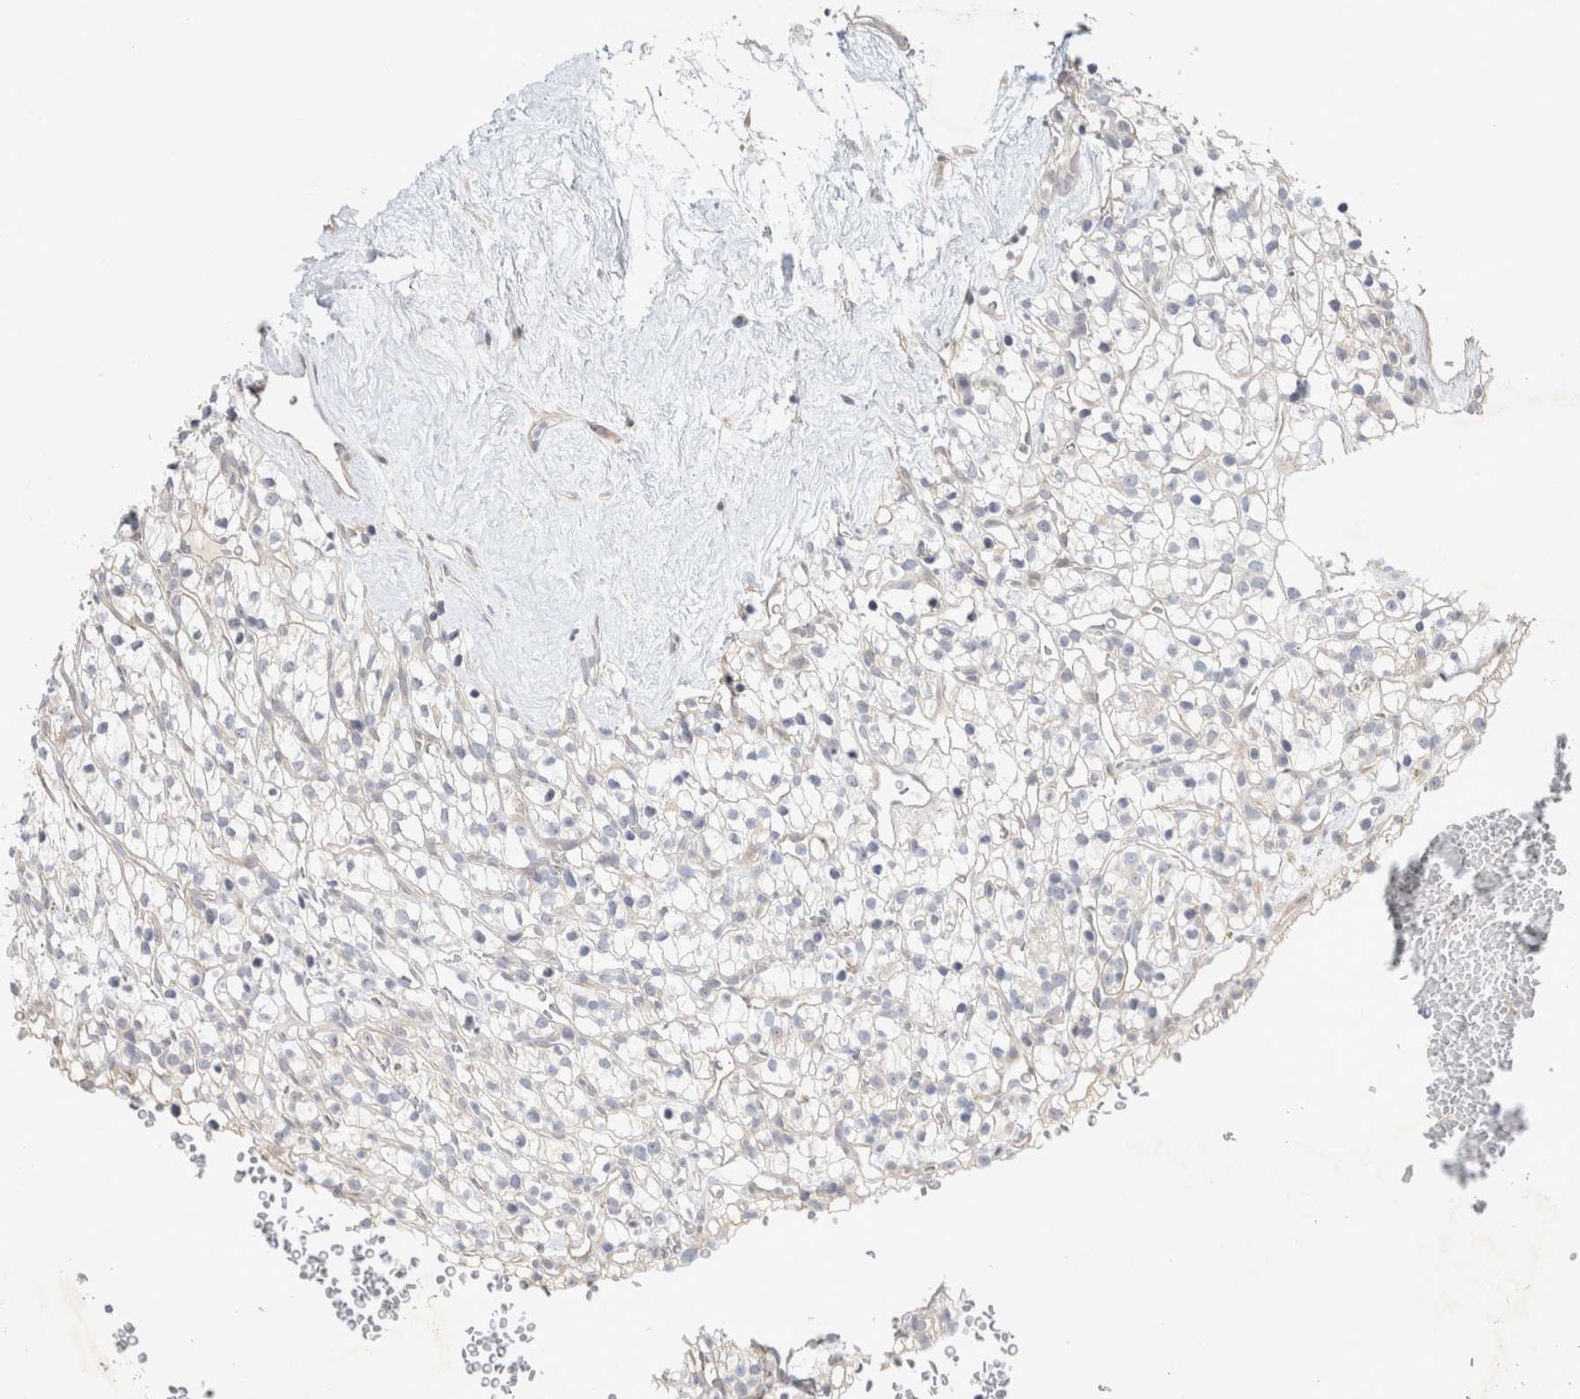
{"staining": {"intensity": "negative", "quantity": "none", "location": "none"}, "tissue": "renal cancer", "cell_type": "Tumor cells", "image_type": "cancer", "snomed": [{"axis": "morphology", "description": "Adenocarcinoma, NOS"}, {"axis": "topography", "description": "Kidney"}], "caption": "DAB immunohistochemical staining of human adenocarcinoma (renal) displays no significant staining in tumor cells. (DAB IHC visualized using brightfield microscopy, high magnification).", "gene": "TCF4", "patient": {"sex": "female", "age": 57}}